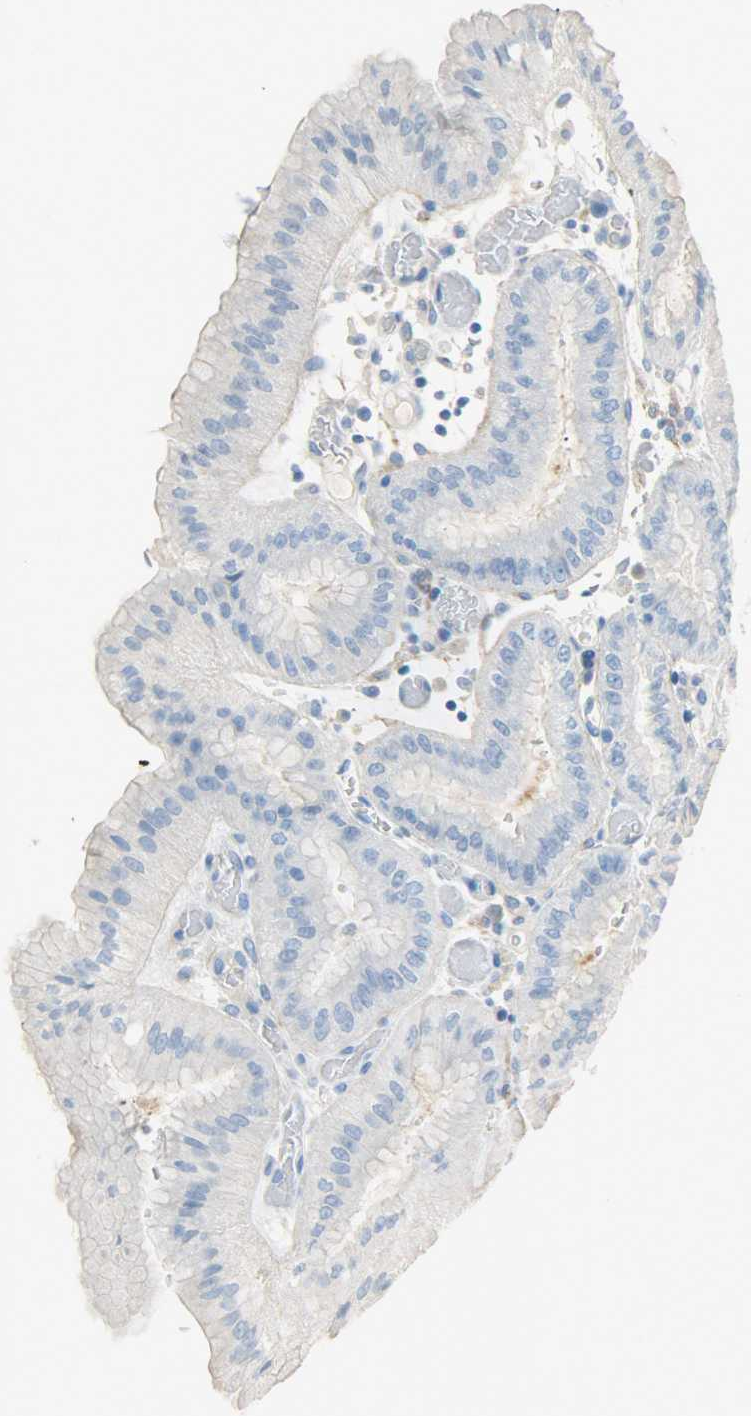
{"staining": {"intensity": "strong", "quantity": "25%-75%", "location": "cytoplasmic/membranous"}, "tissue": "stomach", "cell_type": "Glandular cells", "image_type": "normal", "snomed": [{"axis": "morphology", "description": "Normal tissue, NOS"}, {"axis": "topography", "description": "Stomach, lower"}], "caption": "Glandular cells exhibit high levels of strong cytoplasmic/membranous positivity in approximately 25%-75% of cells in unremarkable stomach. Nuclei are stained in blue.", "gene": "PROM1", "patient": {"sex": "male", "age": 71}}